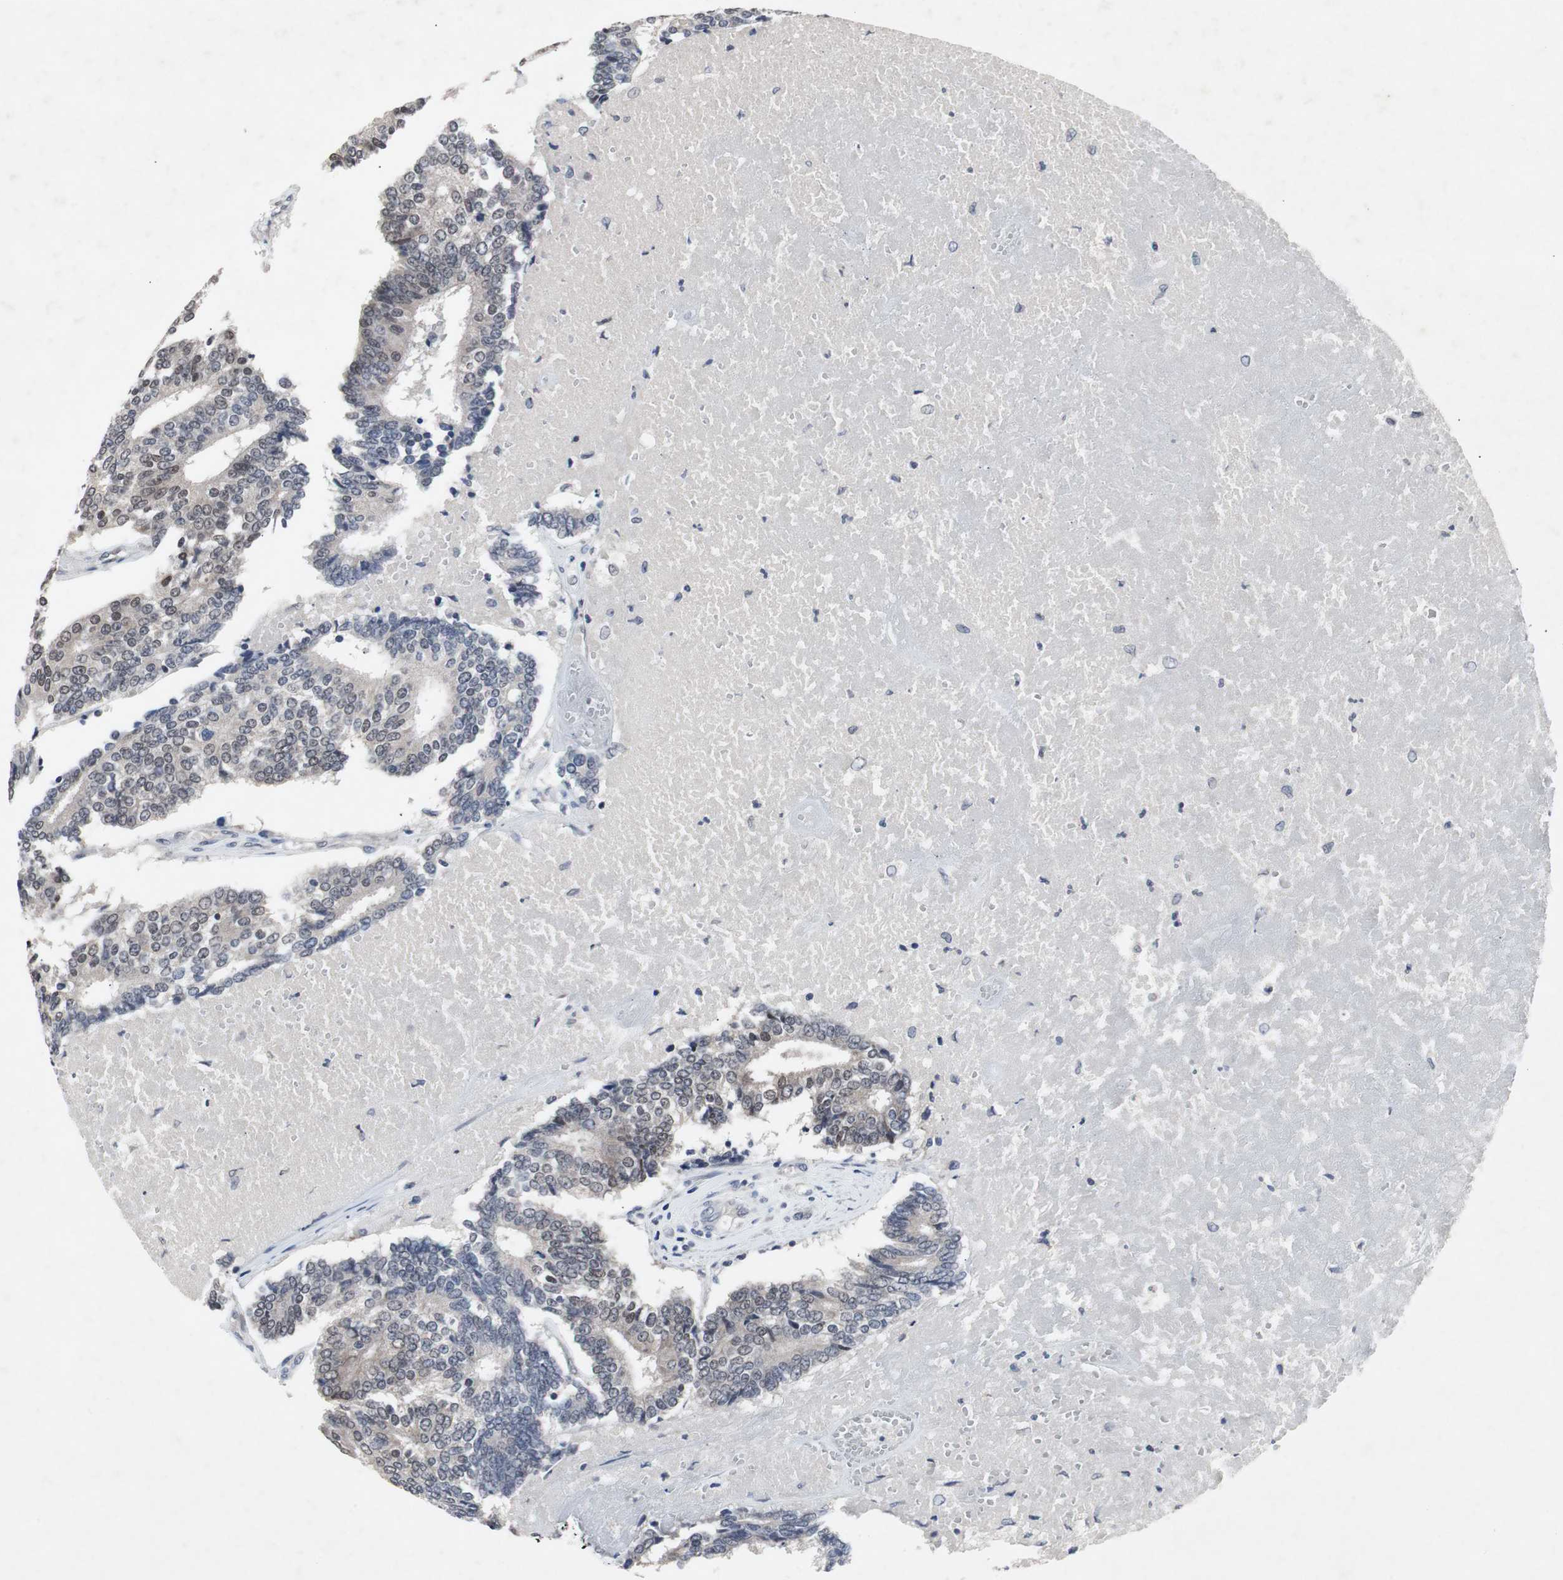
{"staining": {"intensity": "weak", "quantity": "25%-75%", "location": "cytoplasmic/membranous"}, "tissue": "prostate cancer", "cell_type": "Tumor cells", "image_type": "cancer", "snomed": [{"axis": "morphology", "description": "Adenocarcinoma, High grade"}, {"axis": "topography", "description": "Prostate"}], "caption": "Tumor cells show low levels of weak cytoplasmic/membranous expression in about 25%-75% of cells in human prostate high-grade adenocarcinoma. (Brightfield microscopy of DAB IHC at high magnification).", "gene": "RBM47", "patient": {"sex": "male", "age": 55}}